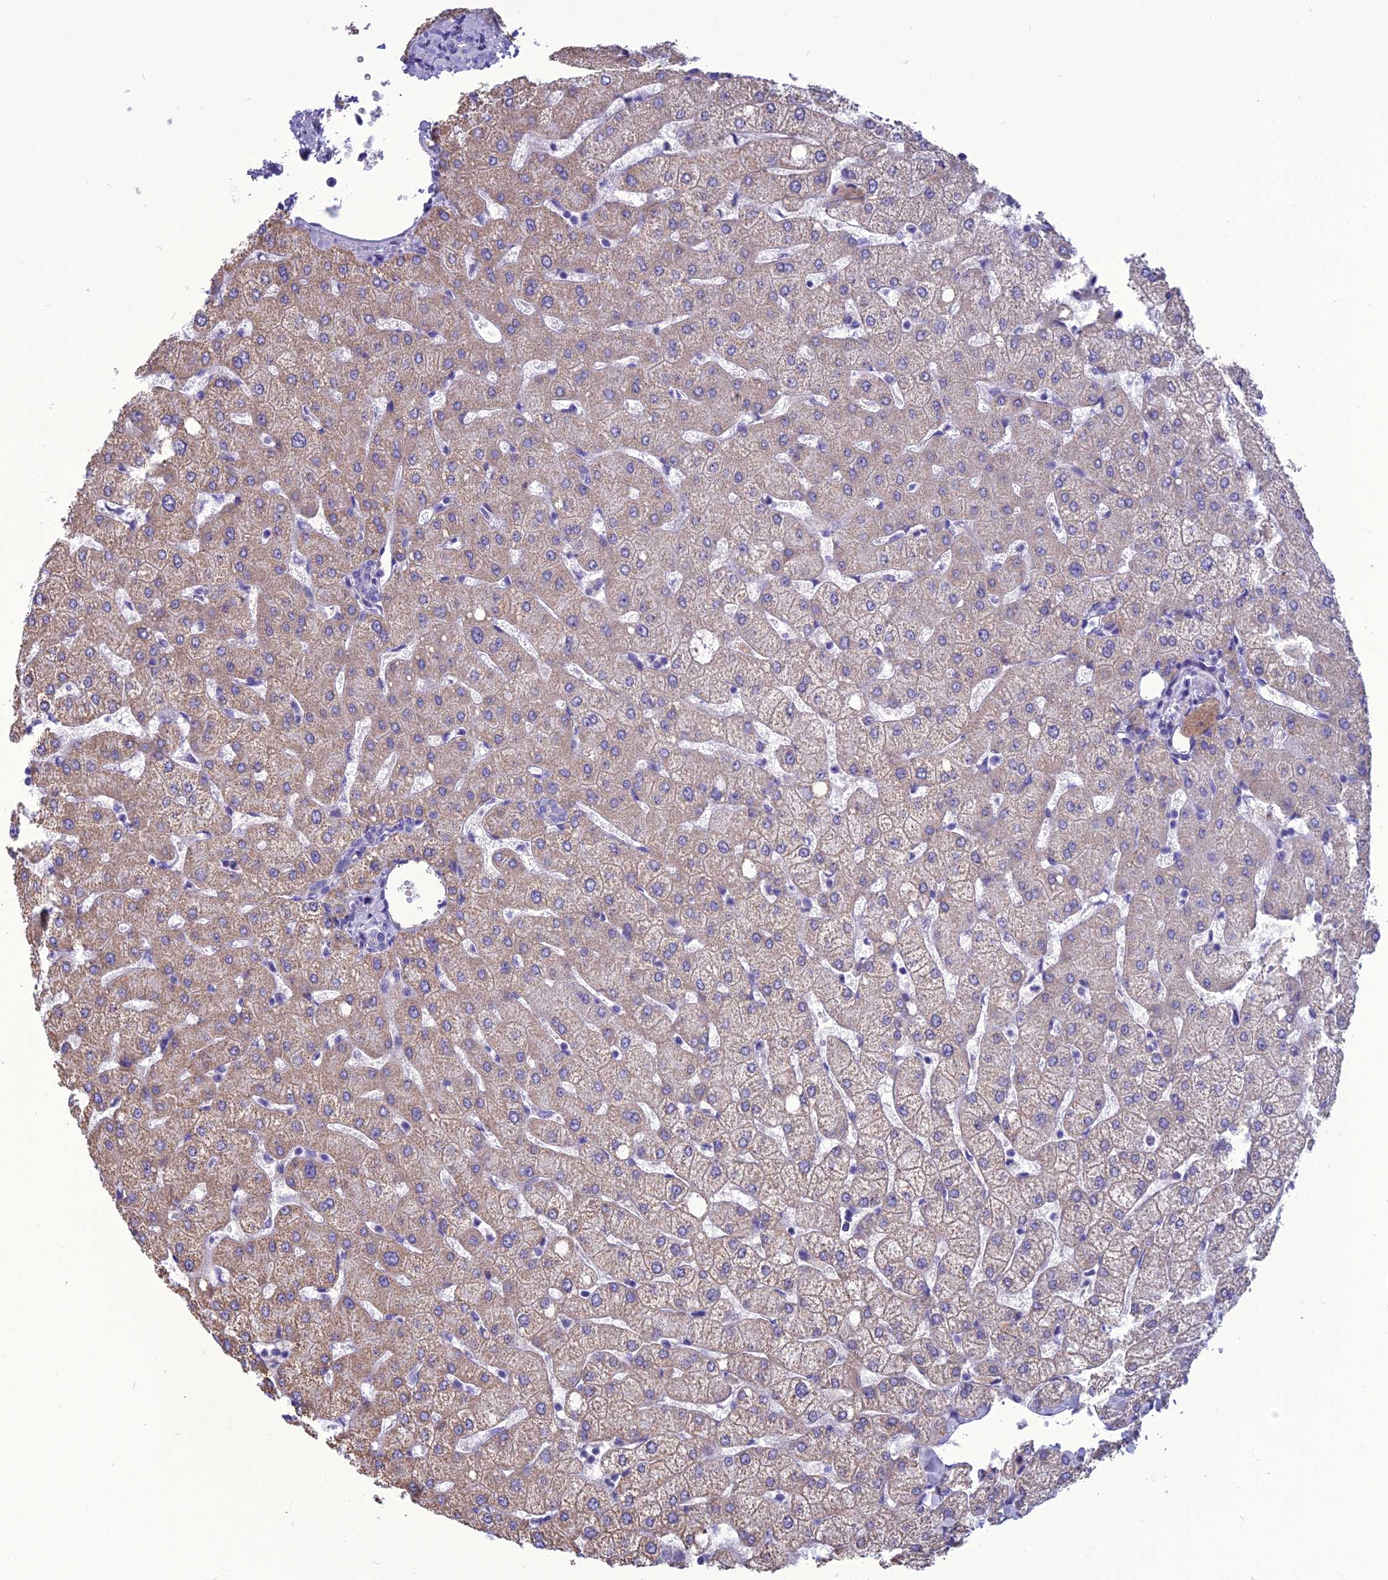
{"staining": {"intensity": "weak", "quantity": "<25%", "location": "cytoplasmic/membranous"}, "tissue": "liver", "cell_type": "Cholangiocytes", "image_type": "normal", "snomed": [{"axis": "morphology", "description": "Normal tissue, NOS"}, {"axis": "topography", "description": "Liver"}], "caption": "This is an immunohistochemistry (IHC) micrograph of unremarkable liver. There is no expression in cholangiocytes.", "gene": "BBS2", "patient": {"sex": "female", "age": 54}}